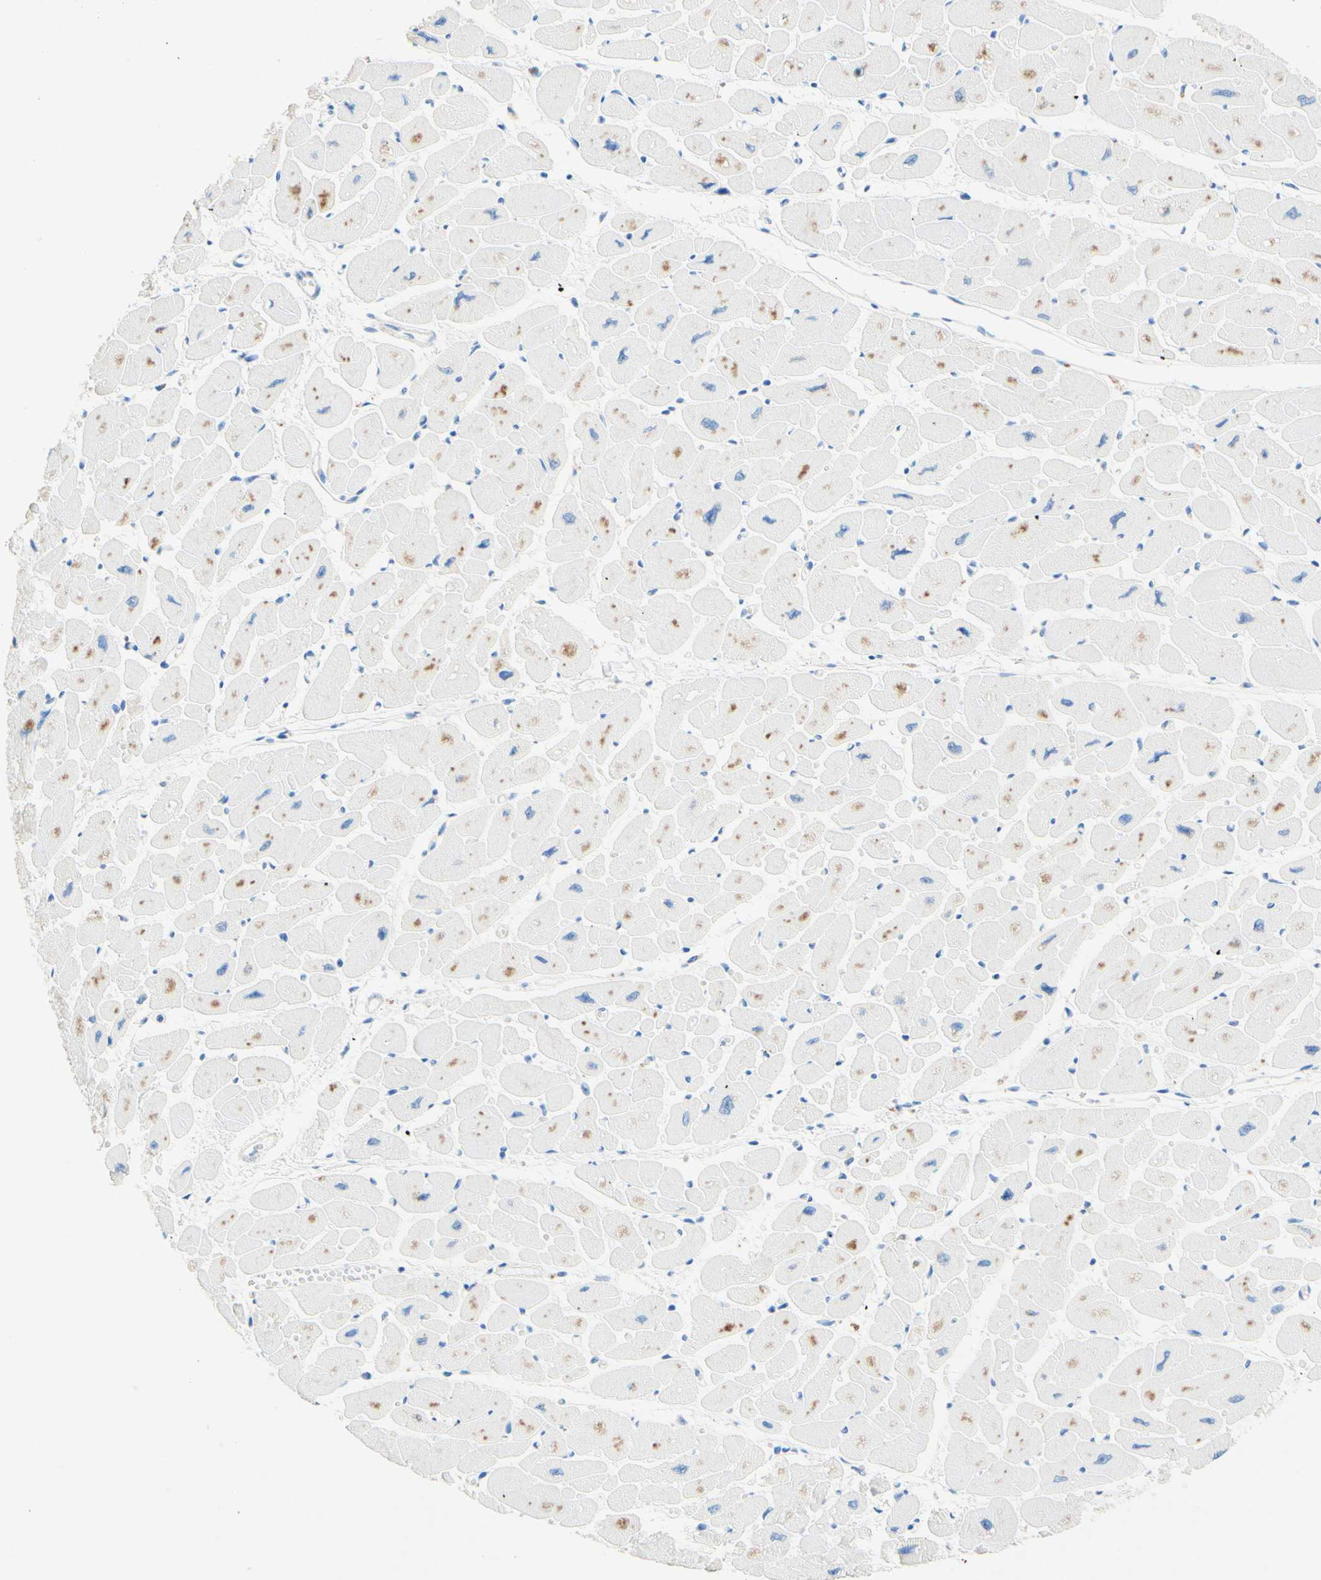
{"staining": {"intensity": "weak", "quantity": "25%-75%", "location": "cytoplasmic/membranous"}, "tissue": "heart muscle", "cell_type": "Cardiomyocytes", "image_type": "normal", "snomed": [{"axis": "morphology", "description": "Normal tissue, NOS"}, {"axis": "topography", "description": "Heart"}], "caption": "Immunohistochemical staining of unremarkable heart muscle reveals low levels of weak cytoplasmic/membranous expression in approximately 25%-75% of cardiomyocytes. The protein is stained brown, and the nuclei are stained in blue (DAB IHC with brightfield microscopy, high magnification).", "gene": "SLC46A1", "patient": {"sex": "female", "age": 54}}